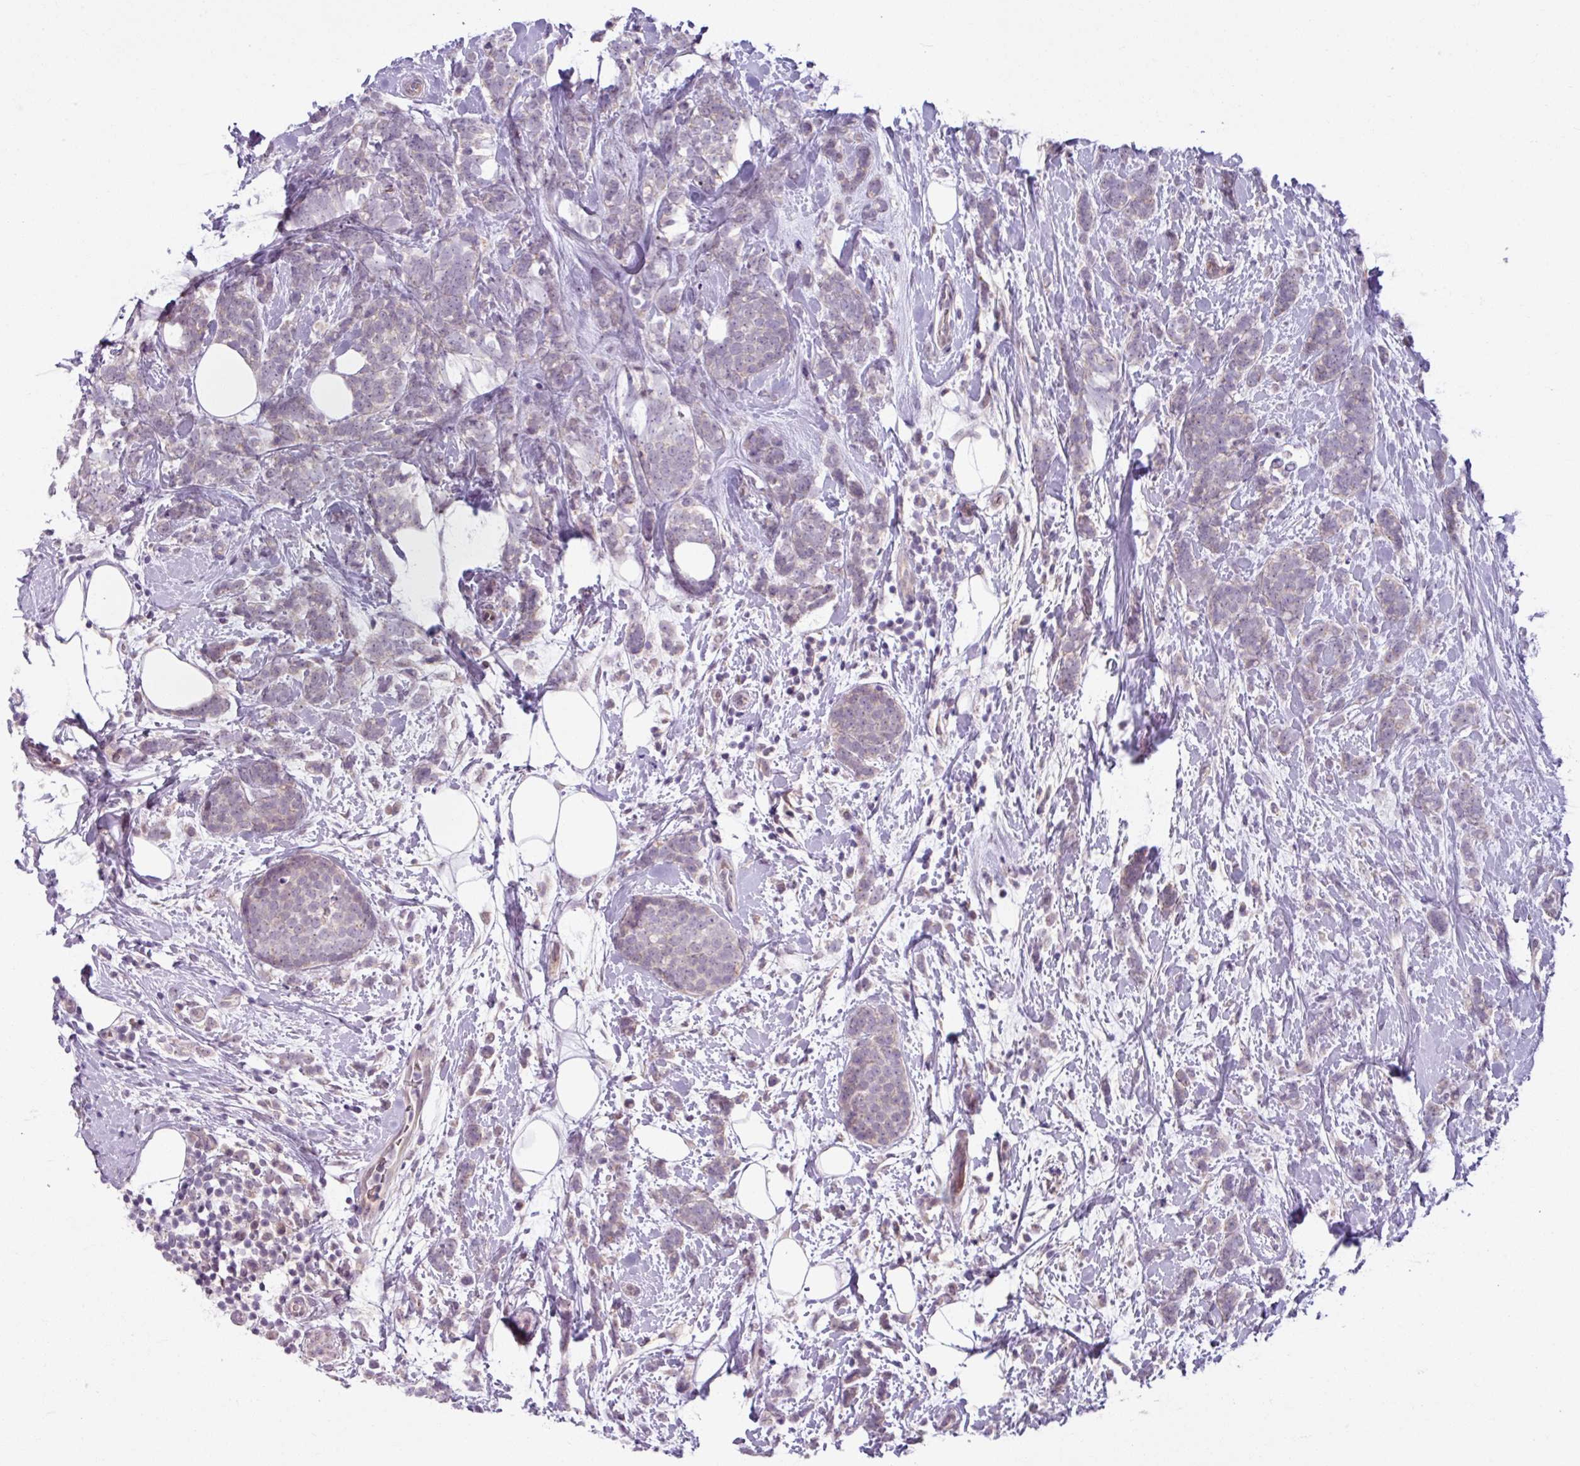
{"staining": {"intensity": "weak", "quantity": "<25%", "location": "cytoplasmic/membranous"}, "tissue": "breast cancer", "cell_type": "Tumor cells", "image_type": "cancer", "snomed": [{"axis": "morphology", "description": "Lobular carcinoma"}, {"axis": "topography", "description": "Breast"}], "caption": "IHC histopathology image of neoplastic tissue: human breast lobular carcinoma stained with DAB demonstrates no significant protein expression in tumor cells. (DAB (3,3'-diaminobenzidine) immunohistochemistry (IHC) visualized using brightfield microscopy, high magnification).", "gene": "OGFOD3", "patient": {"sex": "female", "age": 58}}